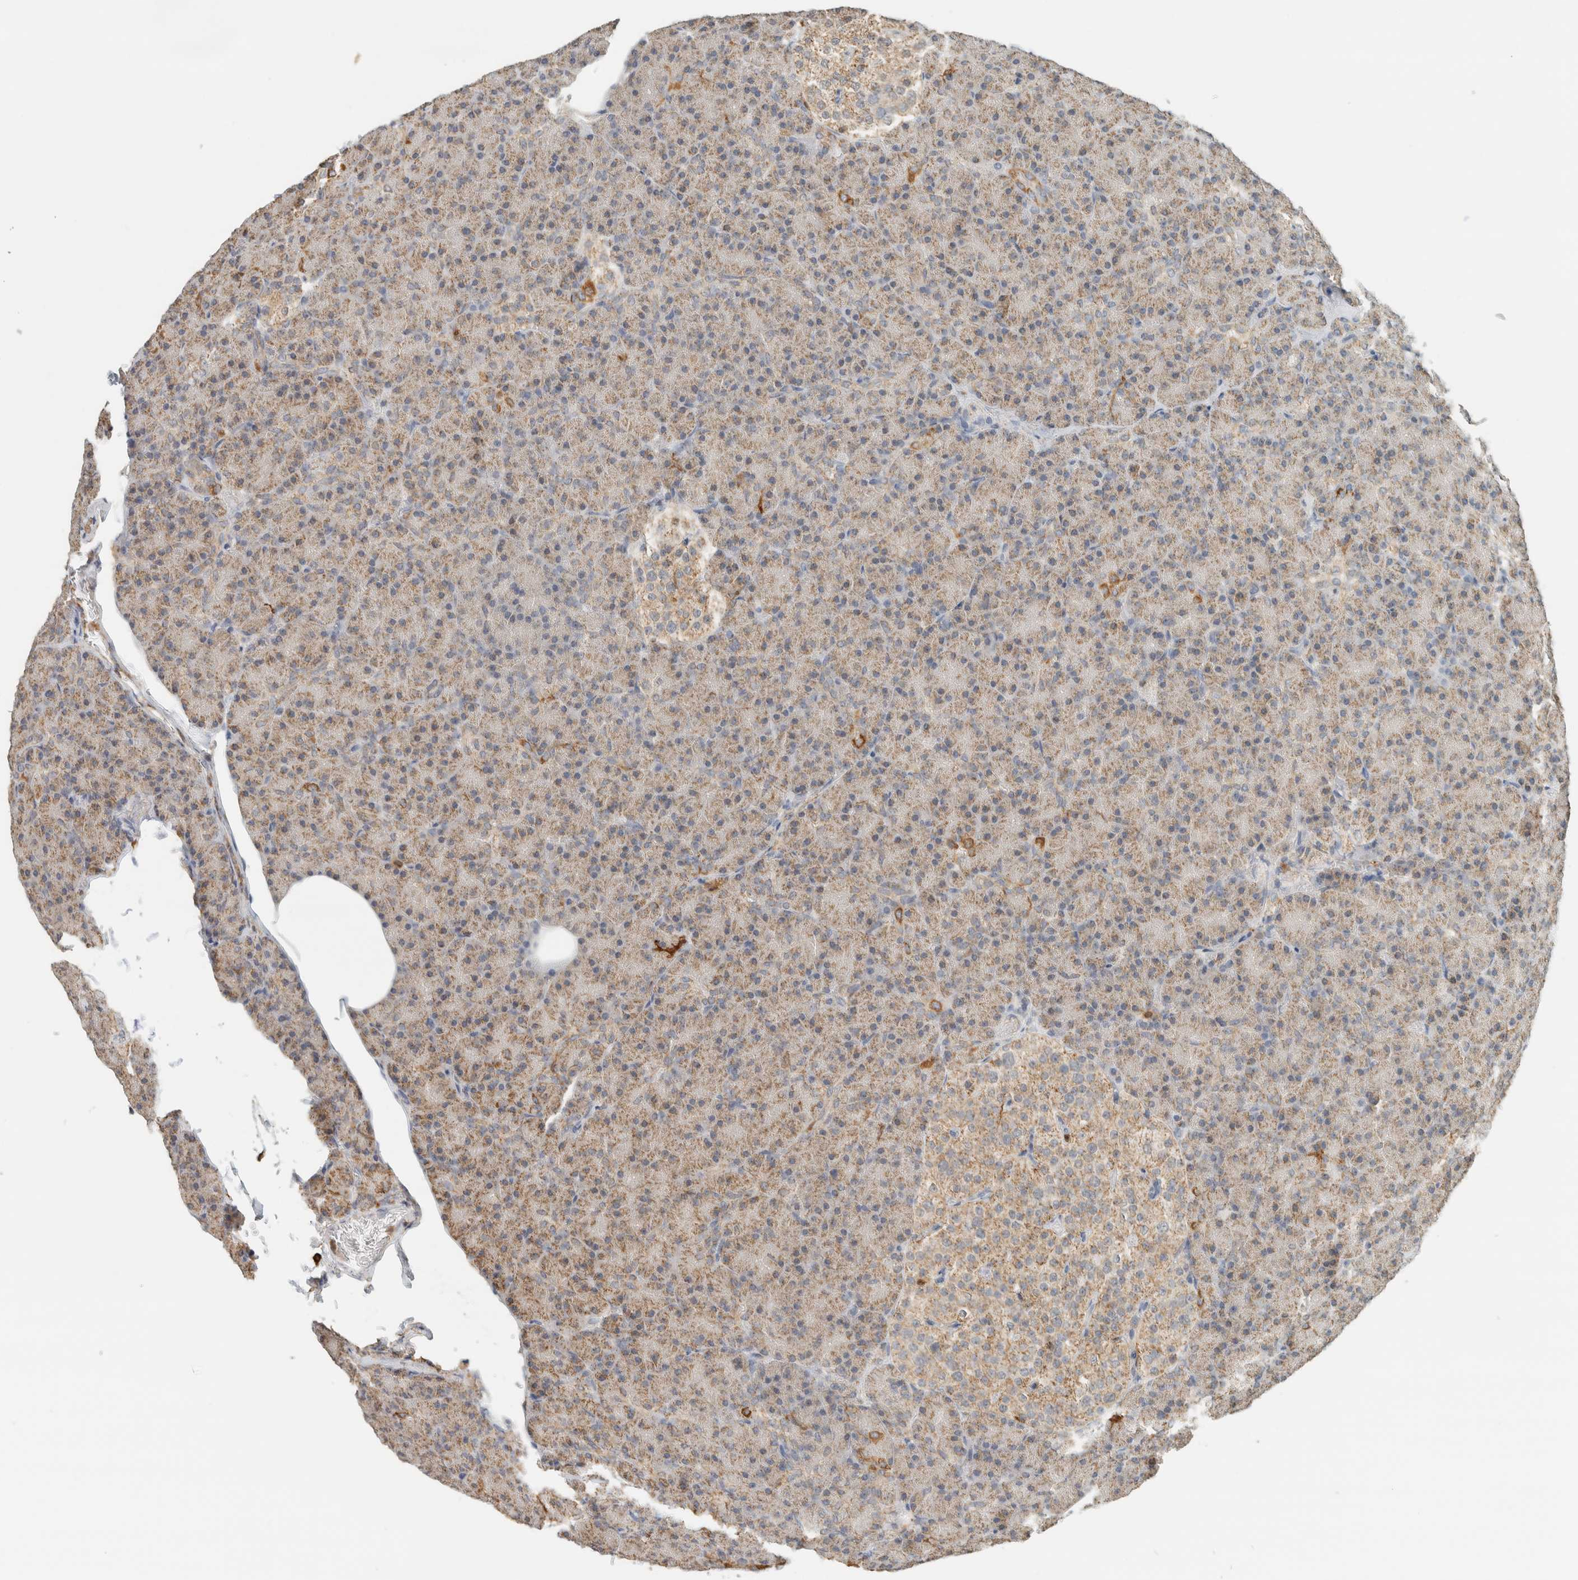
{"staining": {"intensity": "weak", "quantity": ">75%", "location": "cytoplasmic/membranous"}, "tissue": "pancreas", "cell_type": "Exocrine glandular cells", "image_type": "normal", "snomed": [{"axis": "morphology", "description": "Normal tissue, NOS"}, {"axis": "topography", "description": "Pancreas"}], "caption": "Exocrine glandular cells demonstrate low levels of weak cytoplasmic/membranous positivity in about >75% of cells in unremarkable pancreas. The protein of interest is shown in brown color, while the nuclei are stained blue.", "gene": "CAPG", "patient": {"sex": "female", "age": 43}}